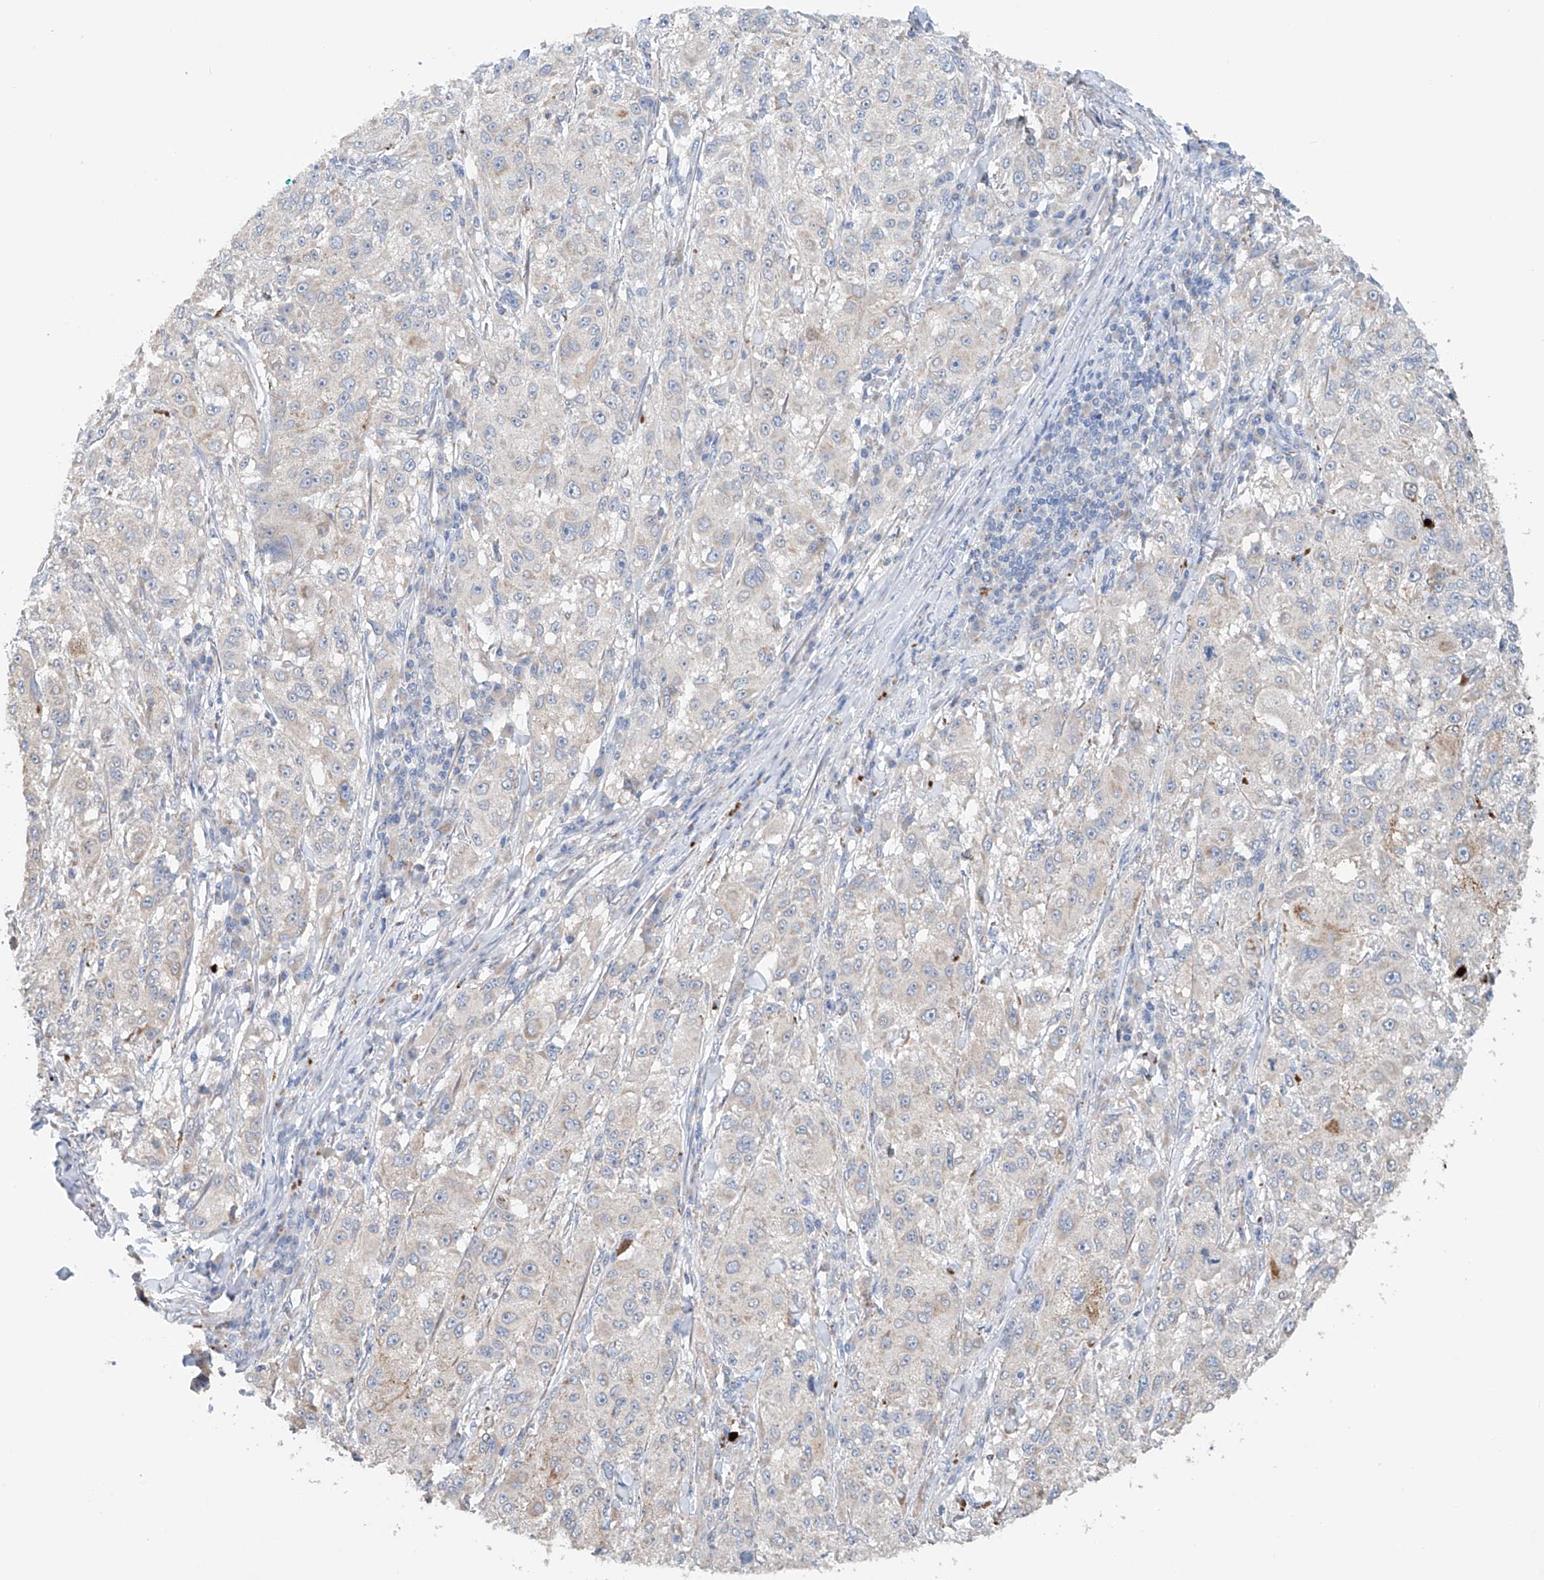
{"staining": {"intensity": "negative", "quantity": "none", "location": "none"}, "tissue": "melanoma", "cell_type": "Tumor cells", "image_type": "cancer", "snomed": [{"axis": "morphology", "description": "Necrosis, NOS"}, {"axis": "morphology", "description": "Malignant melanoma, NOS"}, {"axis": "topography", "description": "Skin"}], "caption": "Tumor cells are negative for brown protein staining in malignant melanoma. Brightfield microscopy of IHC stained with DAB (brown) and hematoxylin (blue), captured at high magnification.", "gene": "GPC4", "patient": {"sex": "female", "age": 87}}